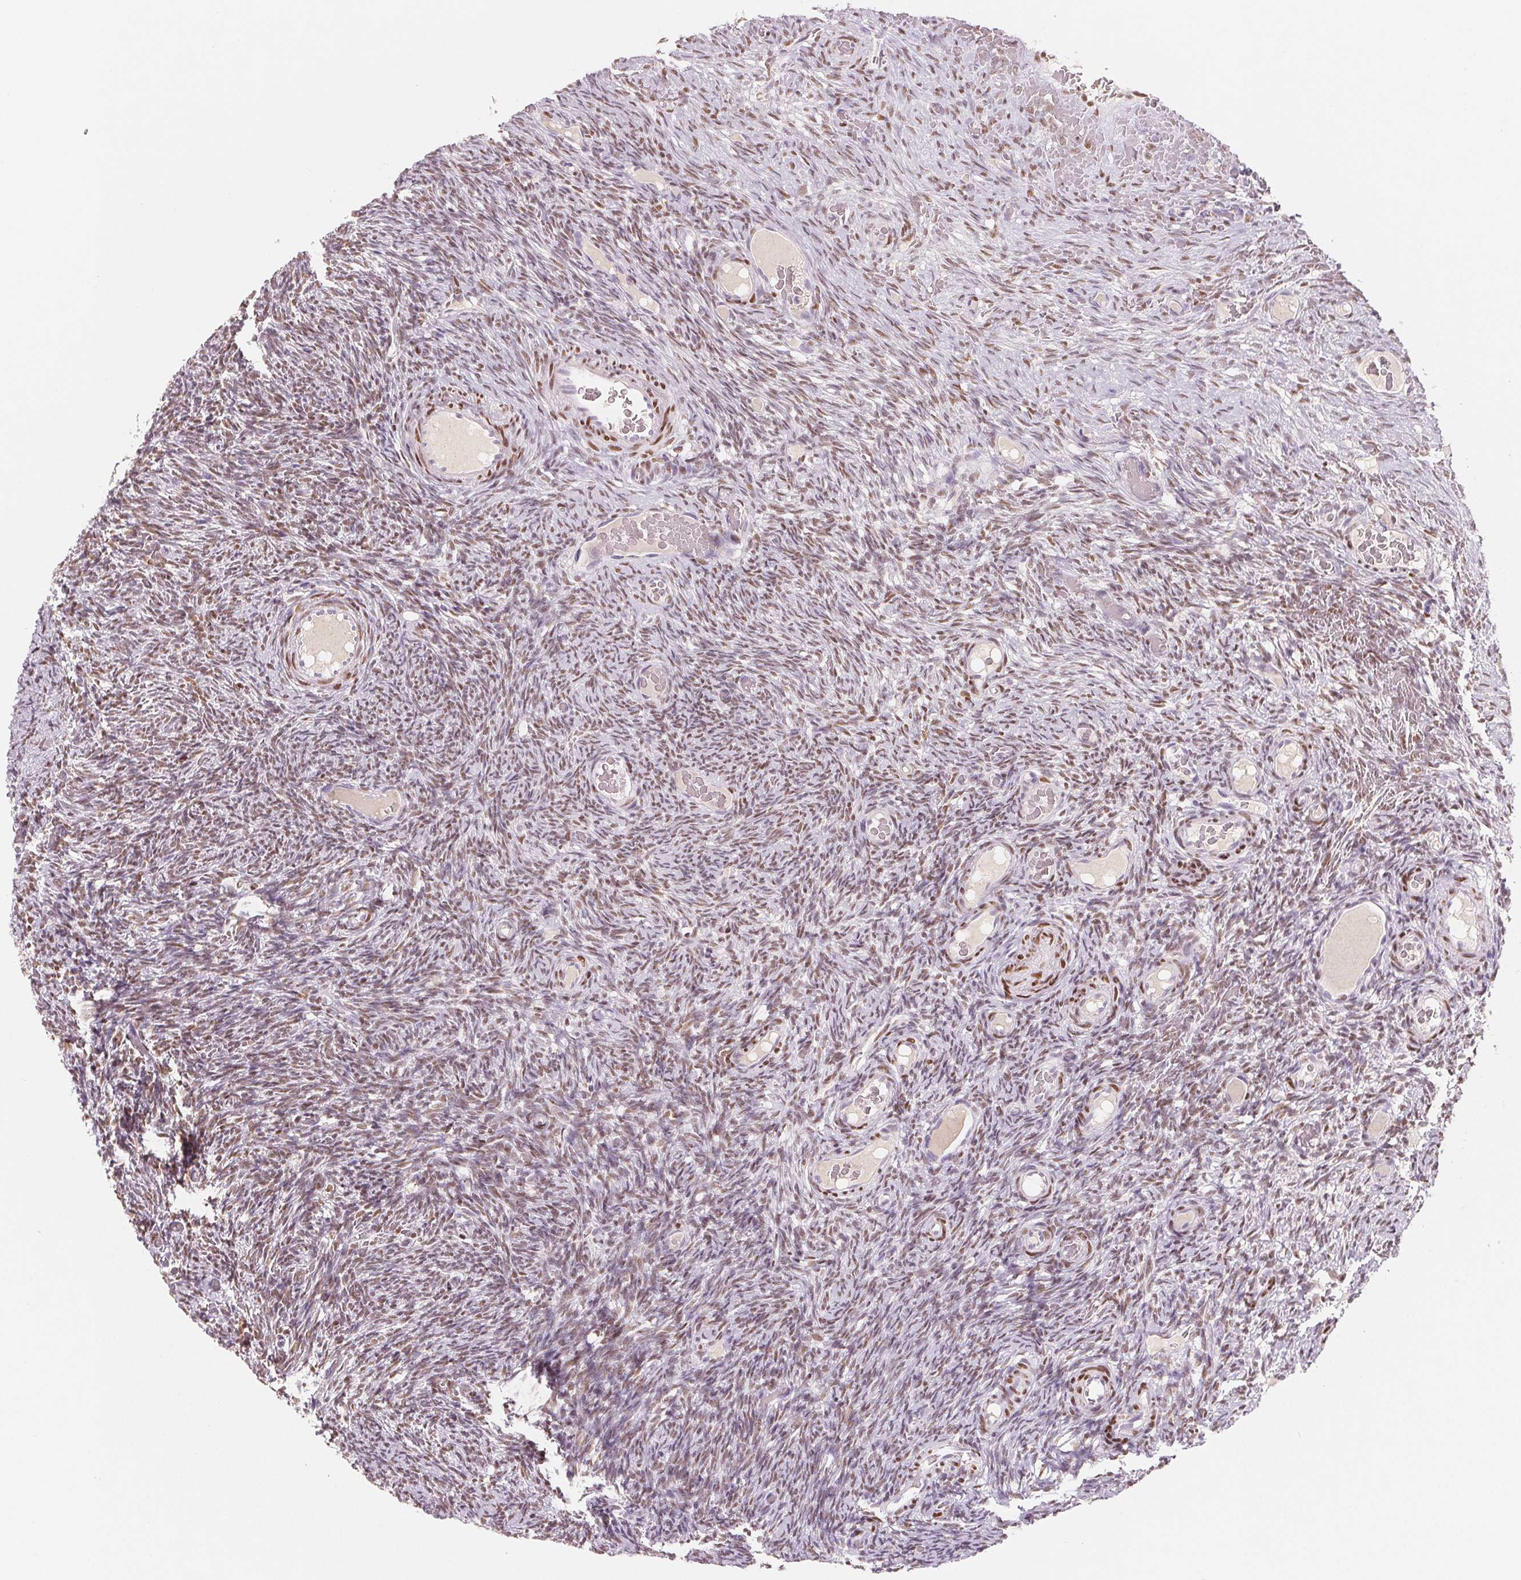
{"staining": {"intensity": "weak", "quantity": "<25%", "location": "nuclear"}, "tissue": "ovary", "cell_type": "Follicle cells", "image_type": "normal", "snomed": [{"axis": "morphology", "description": "Normal tissue, NOS"}, {"axis": "topography", "description": "Ovary"}], "caption": "Protein analysis of unremarkable ovary demonstrates no significant expression in follicle cells.", "gene": "SMARCD3", "patient": {"sex": "female", "age": 34}}